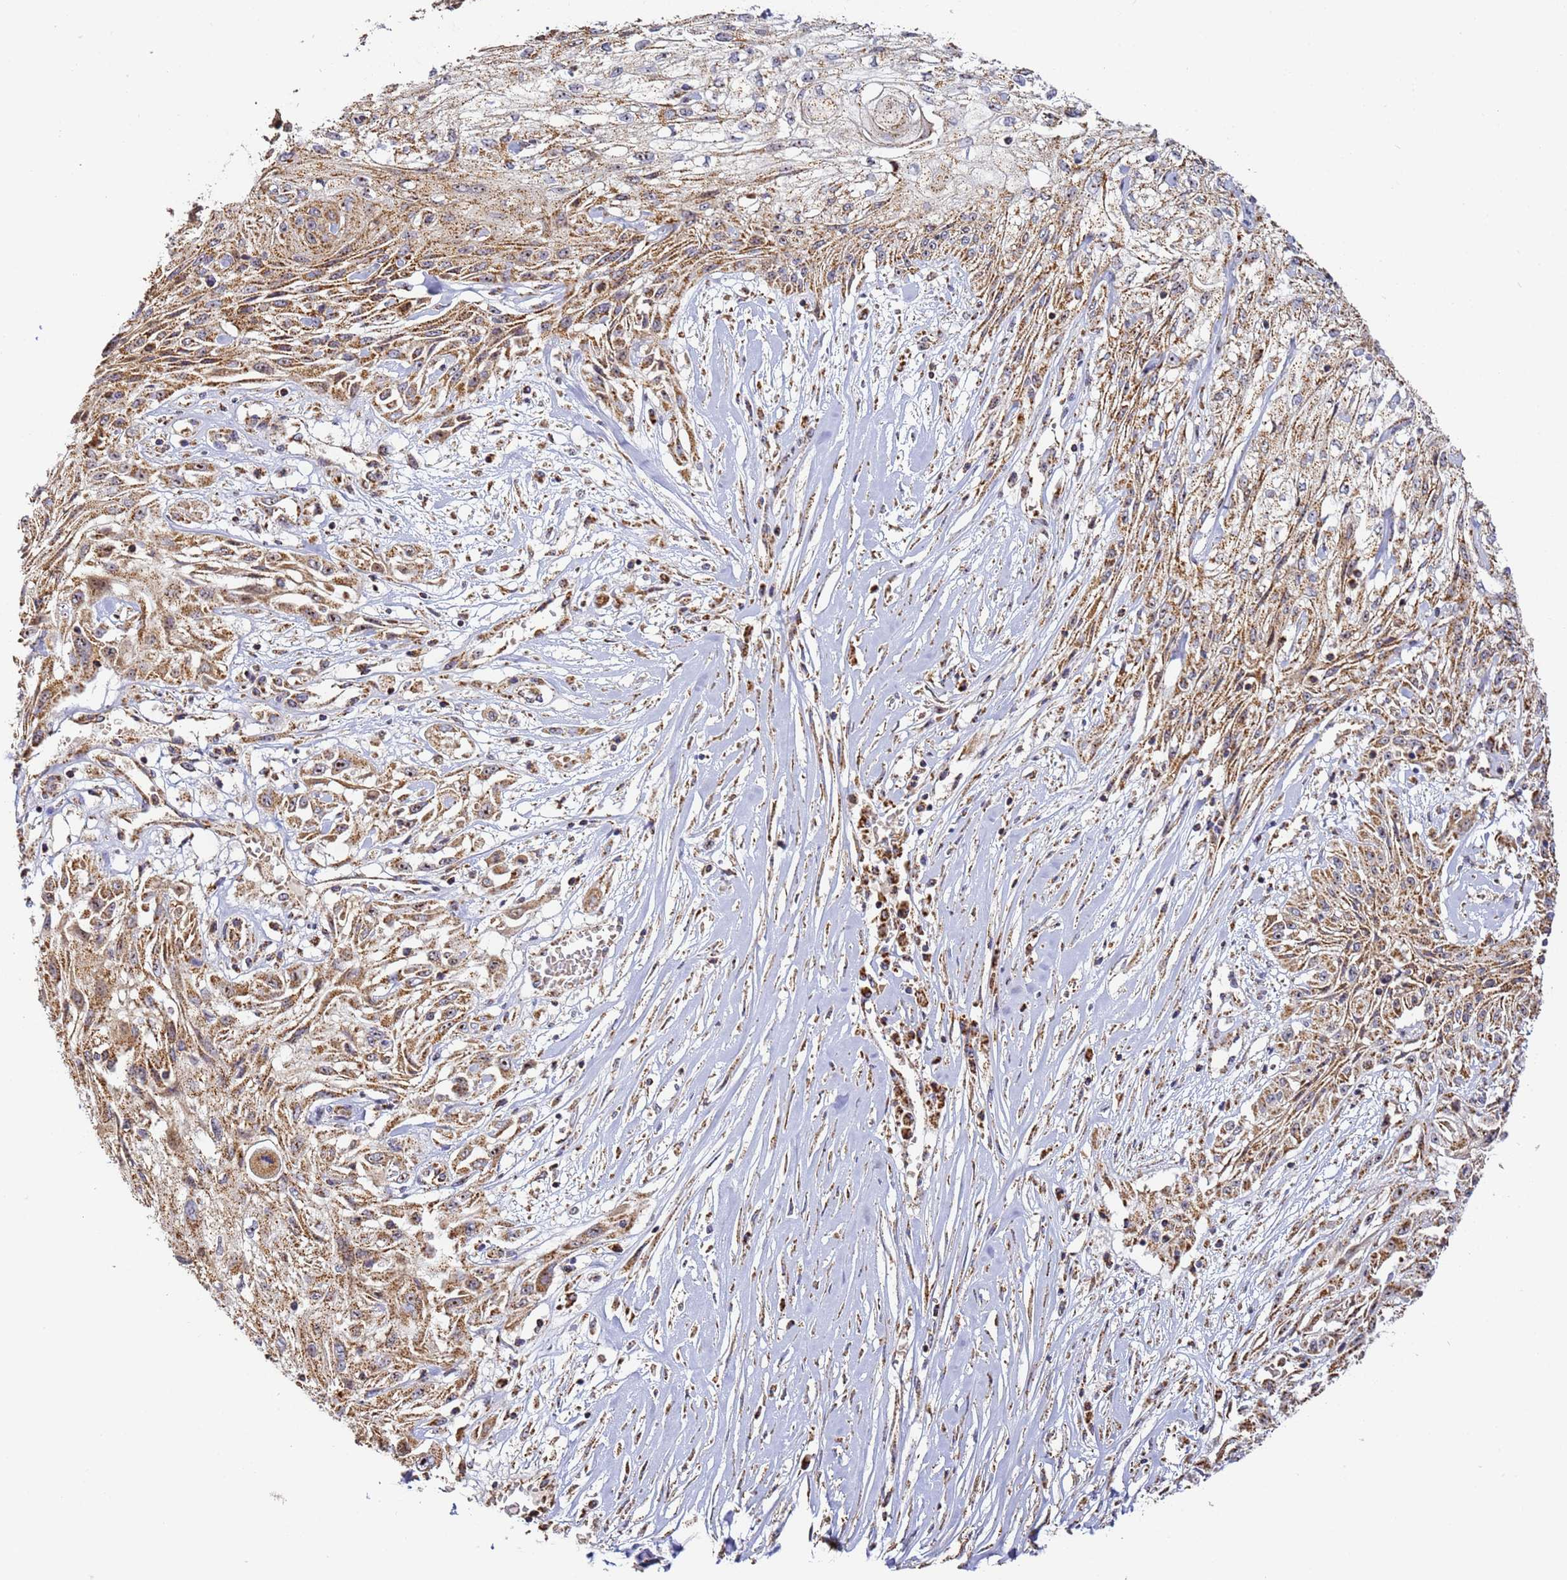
{"staining": {"intensity": "moderate", "quantity": ">75%", "location": "cytoplasmic/membranous"}, "tissue": "skin cancer", "cell_type": "Tumor cells", "image_type": "cancer", "snomed": [{"axis": "morphology", "description": "Squamous cell carcinoma, NOS"}, {"axis": "morphology", "description": "Squamous cell carcinoma, metastatic, NOS"}, {"axis": "topography", "description": "Skin"}, {"axis": "topography", "description": "Lymph node"}], "caption": "Skin squamous cell carcinoma stained with a protein marker exhibits moderate staining in tumor cells.", "gene": "FRG2C", "patient": {"sex": "male", "age": 75}}